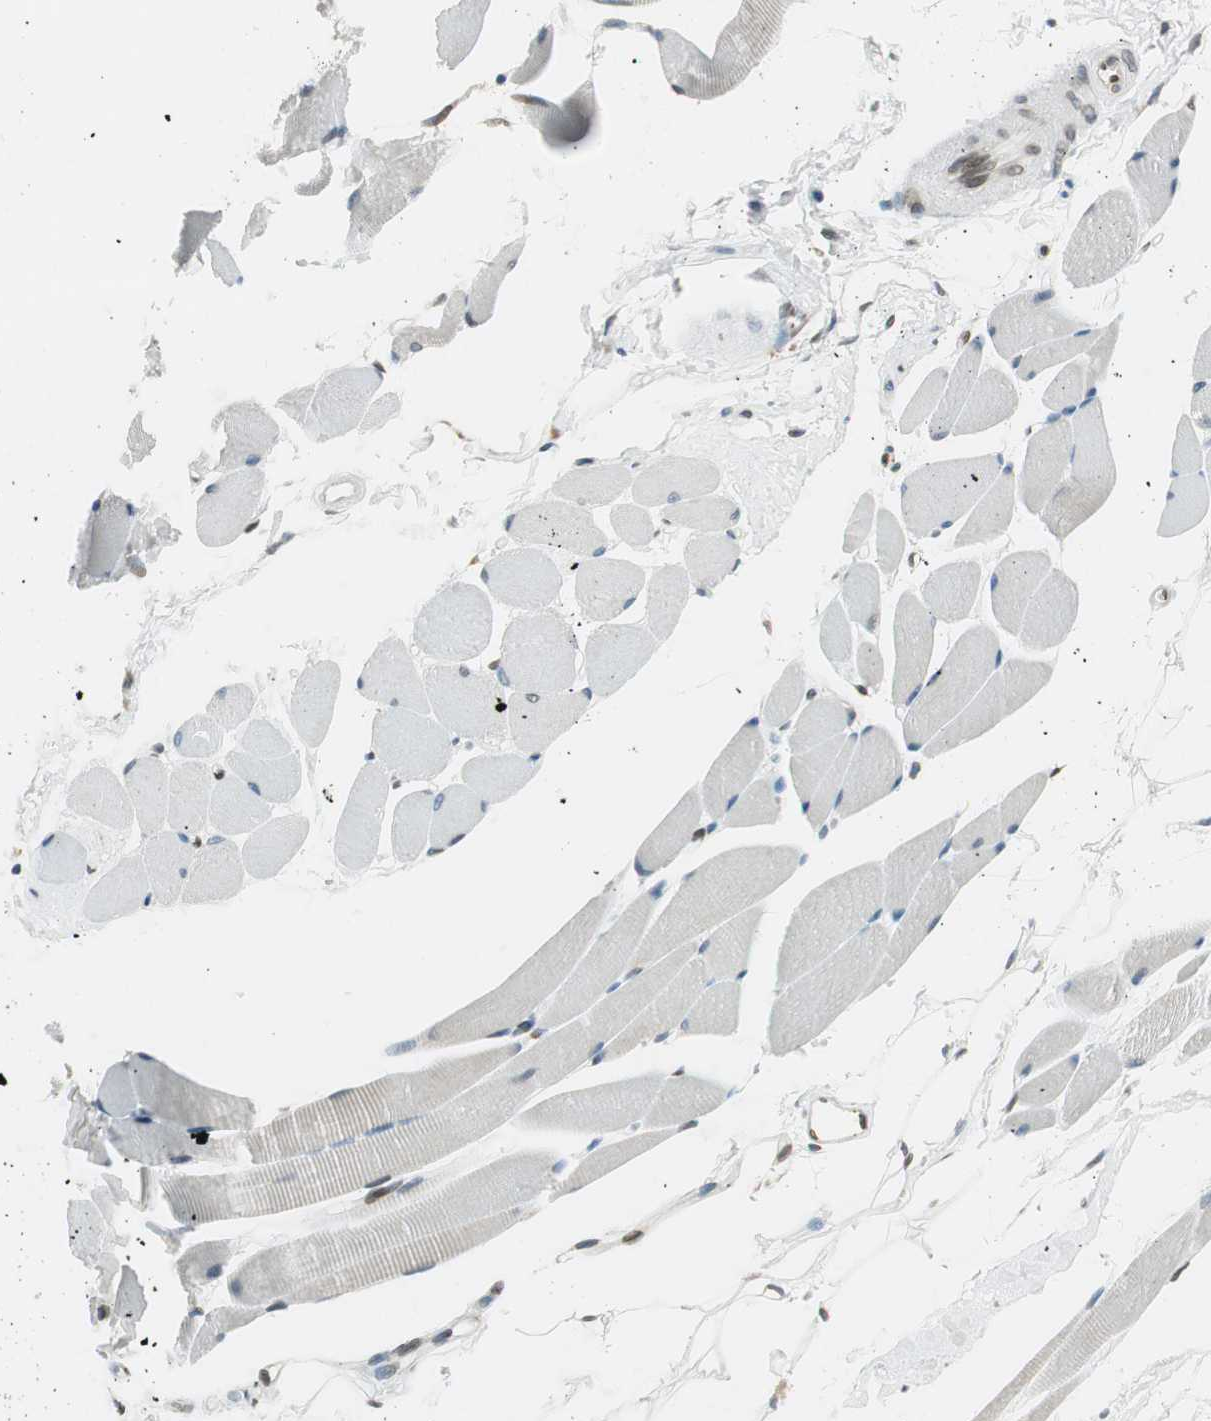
{"staining": {"intensity": "negative", "quantity": "none", "location": "none"}, "tissue": "skeletal muscle", "cell_type": "Myocytes", "image_type": "normal", "snomed": [{"axis": "morphology", "description": "Normal tissue, NOS"}, {"axis": "topography", "description": "Skeletal muscle"}, {"axis": "topography", "description": "Peripheral nerve tissue"}], "caption": "An IHC histopathology image of normal skeletal muscle is shown. There is no staining in myocytes of skeletal muscle.", "gene": "TMEM260", "patient": {"sex": "female", "age": 84}}